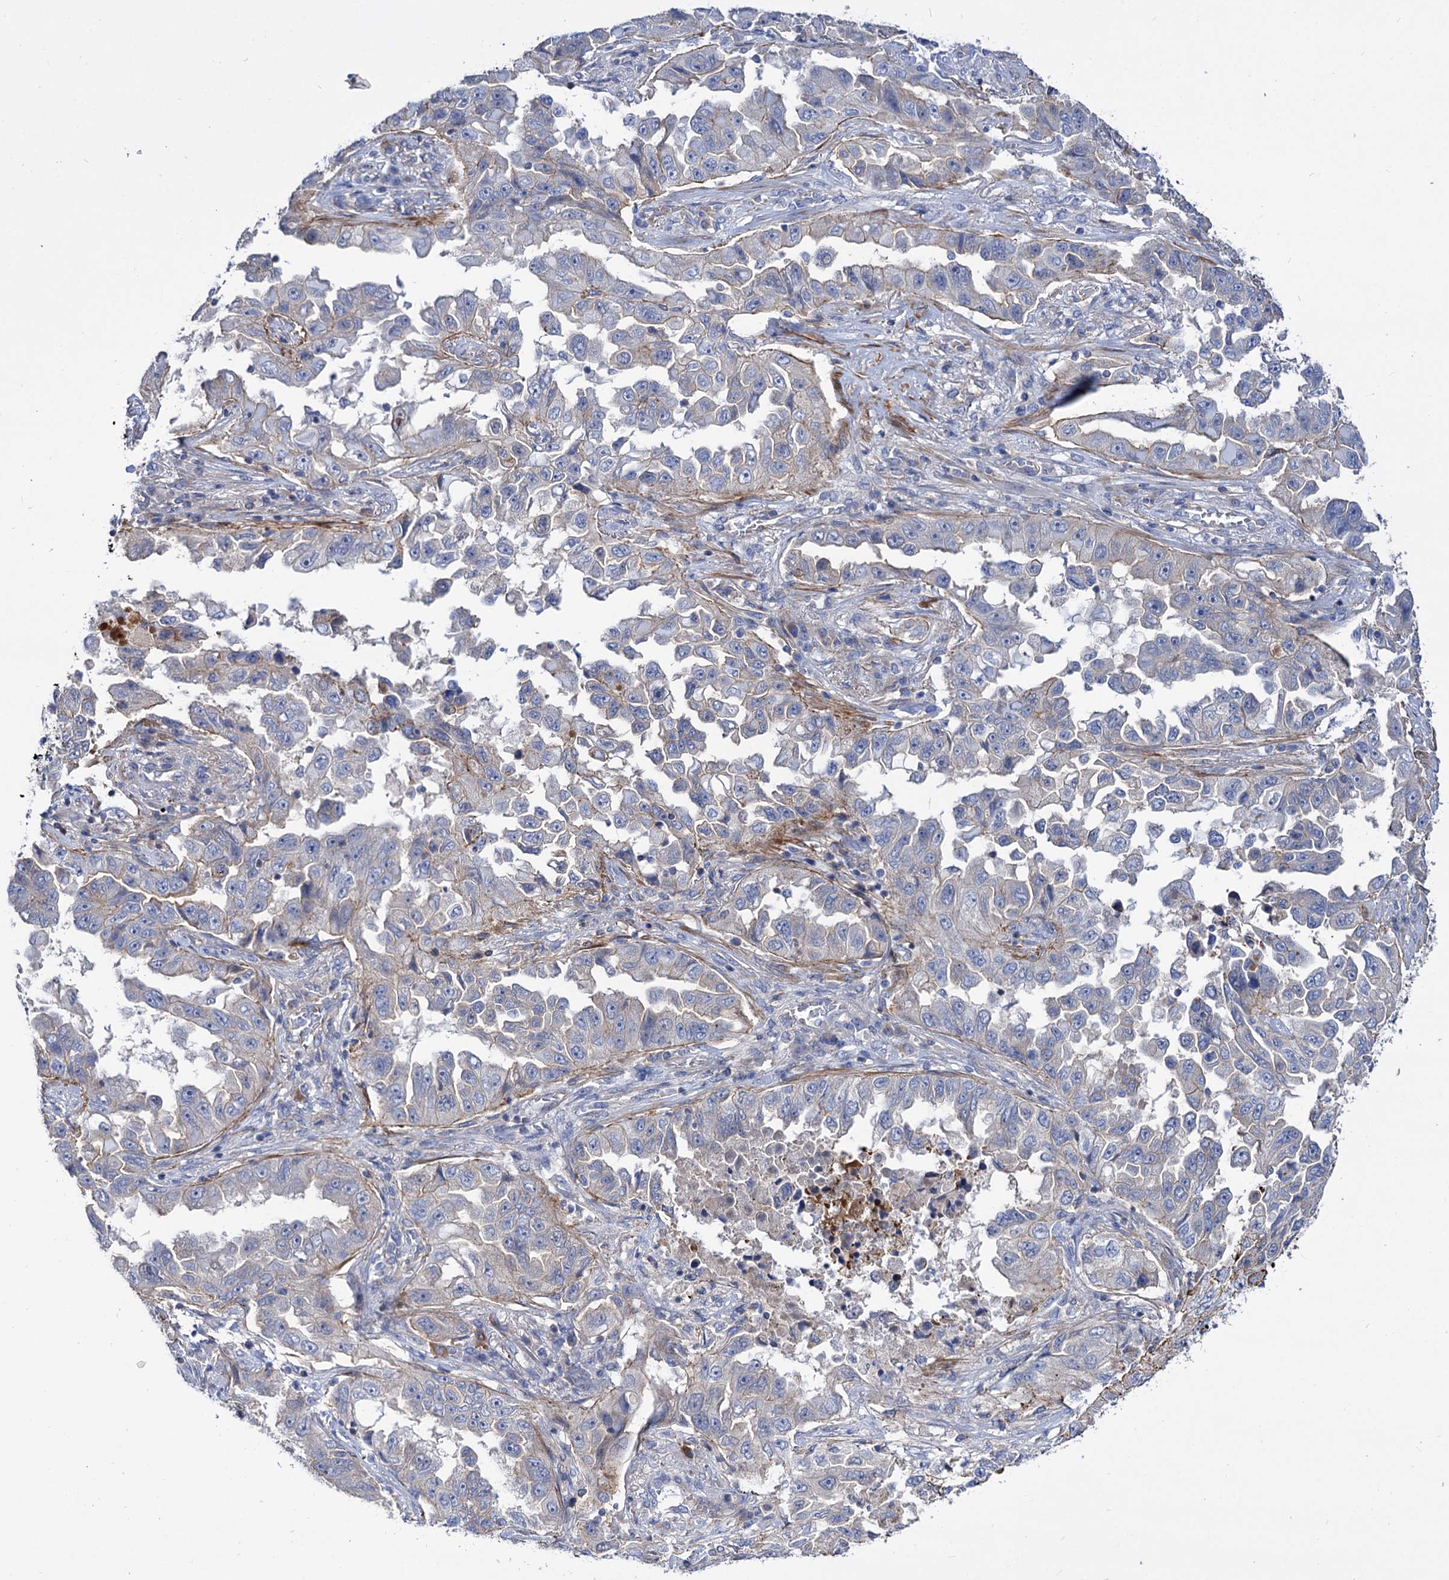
{"staining": {"intensity": "weak", "quantity": "<25%", "location": "cytoplasmic/membranous"}, "tissue": "lung cancer", "cell_type": "Tumor cells", "image_type": "cancer", "snomed": [{"axis": "morphology", "description": "Adenocarcinoma, NOS"}, {"axis": "topography", "description": "Lung"}], "caption": "An IHC histopathology image of adenocarcinoma (lung) is shown. There is no staining in tumor cells of adenocarcinoma (lung).", "gene": "NUDCD2", "patient": {"sex": "female", "age": 51}}